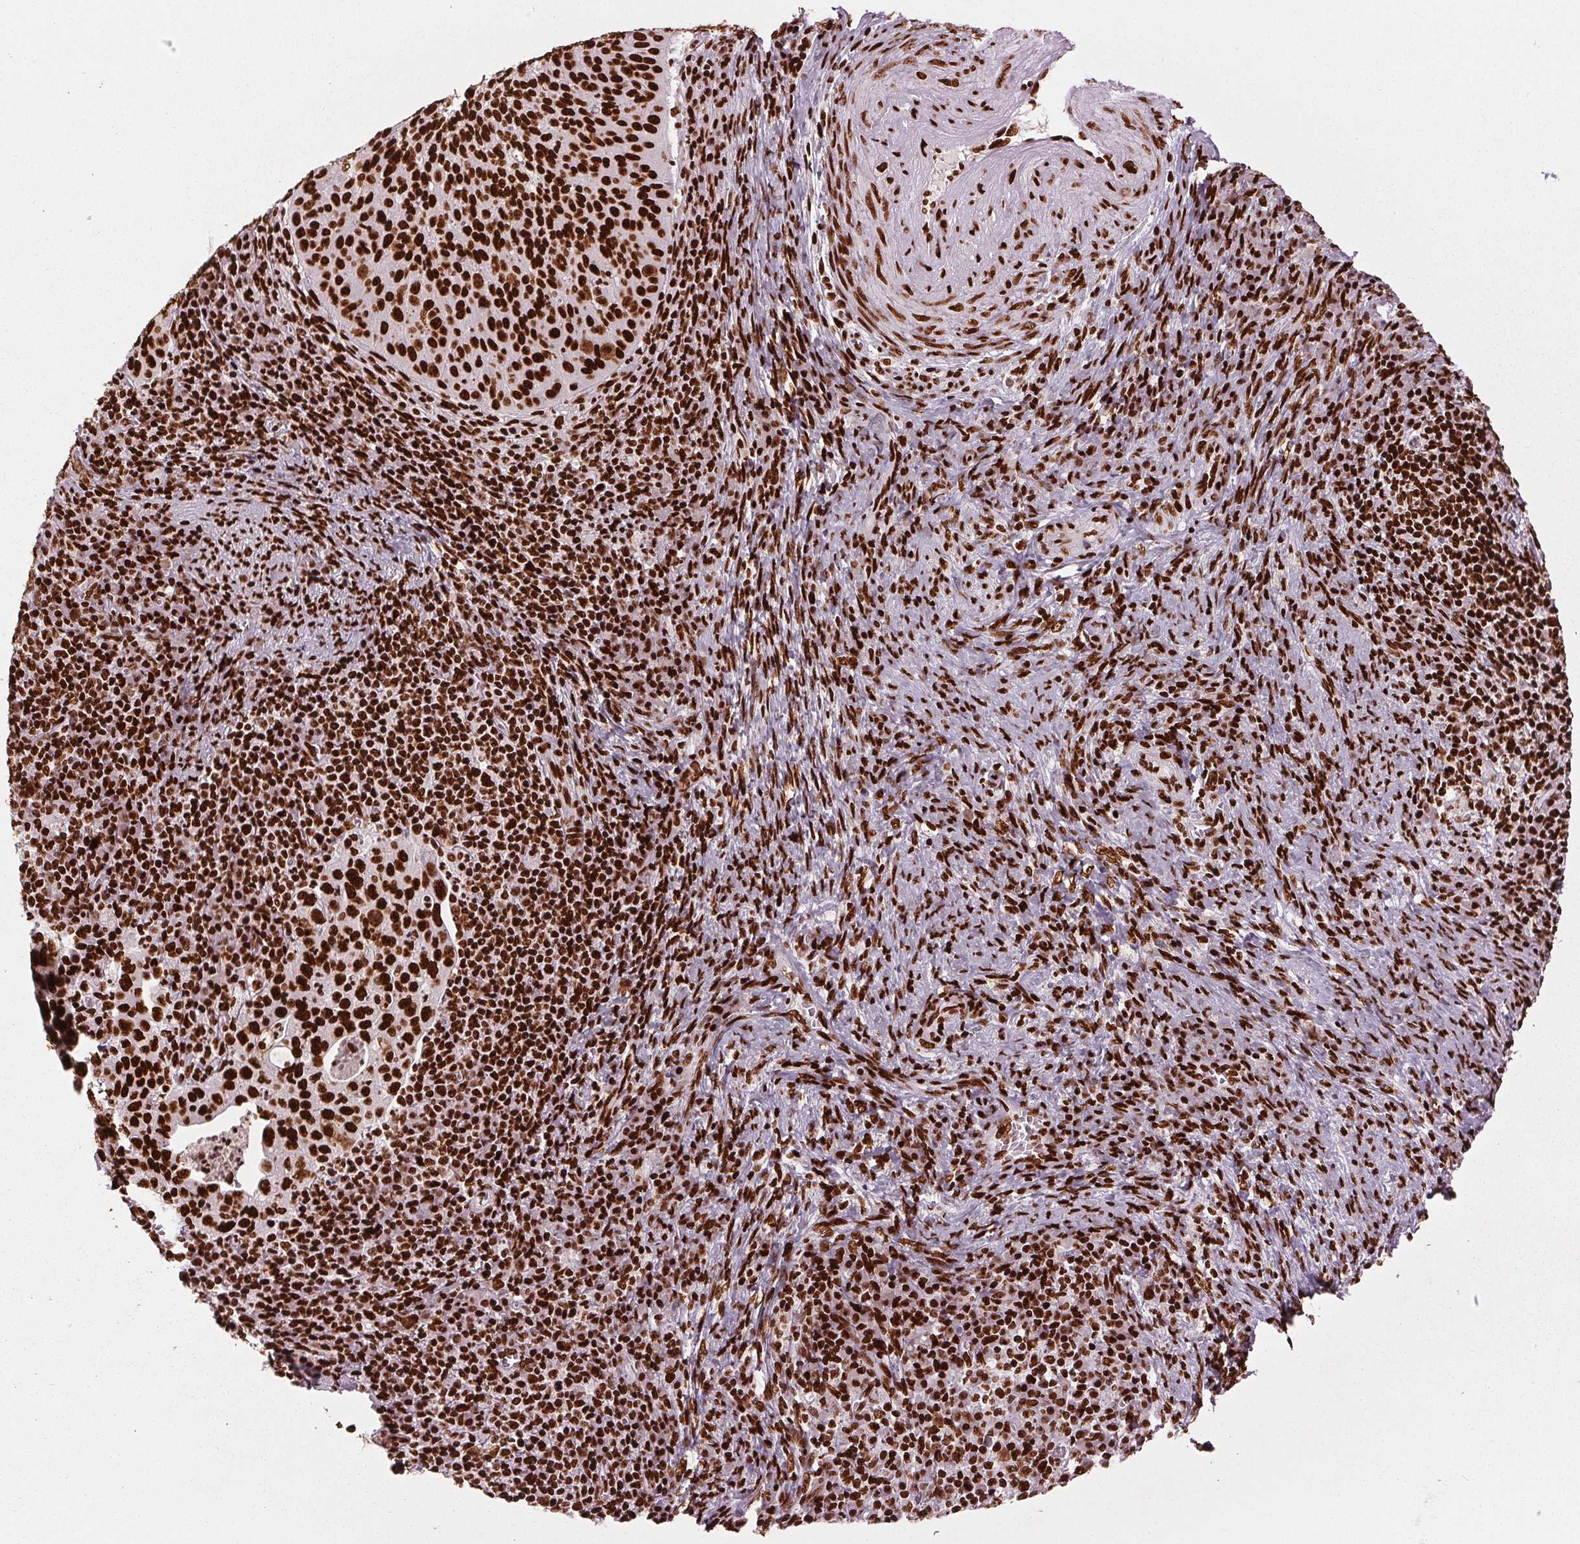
{"staining": {"intensity": "strong", "quantity": ">75%", "location": "nuclear"}, "tissue": "cervical cancer", "cell_type": "Tumor cells", "image_type": "cancer", "snomed": [{"axis": "morphology", "description": "Squamous cell carcinoma, NOS"}, {"axis": "topography", "description": "Cervix"}], "caption": "Immunohistochemistry (IHC) micrograph of neoplastic tissue: cervical cancer (squamous cell carcinoma) stained using IHC exhibits high levels of strong protein expression localized specifically in the nuclear of tumor cells, appearing as a nuclear brown color.", "gene": "BRD4", "patient": {"sex": "female", "age": 39}}